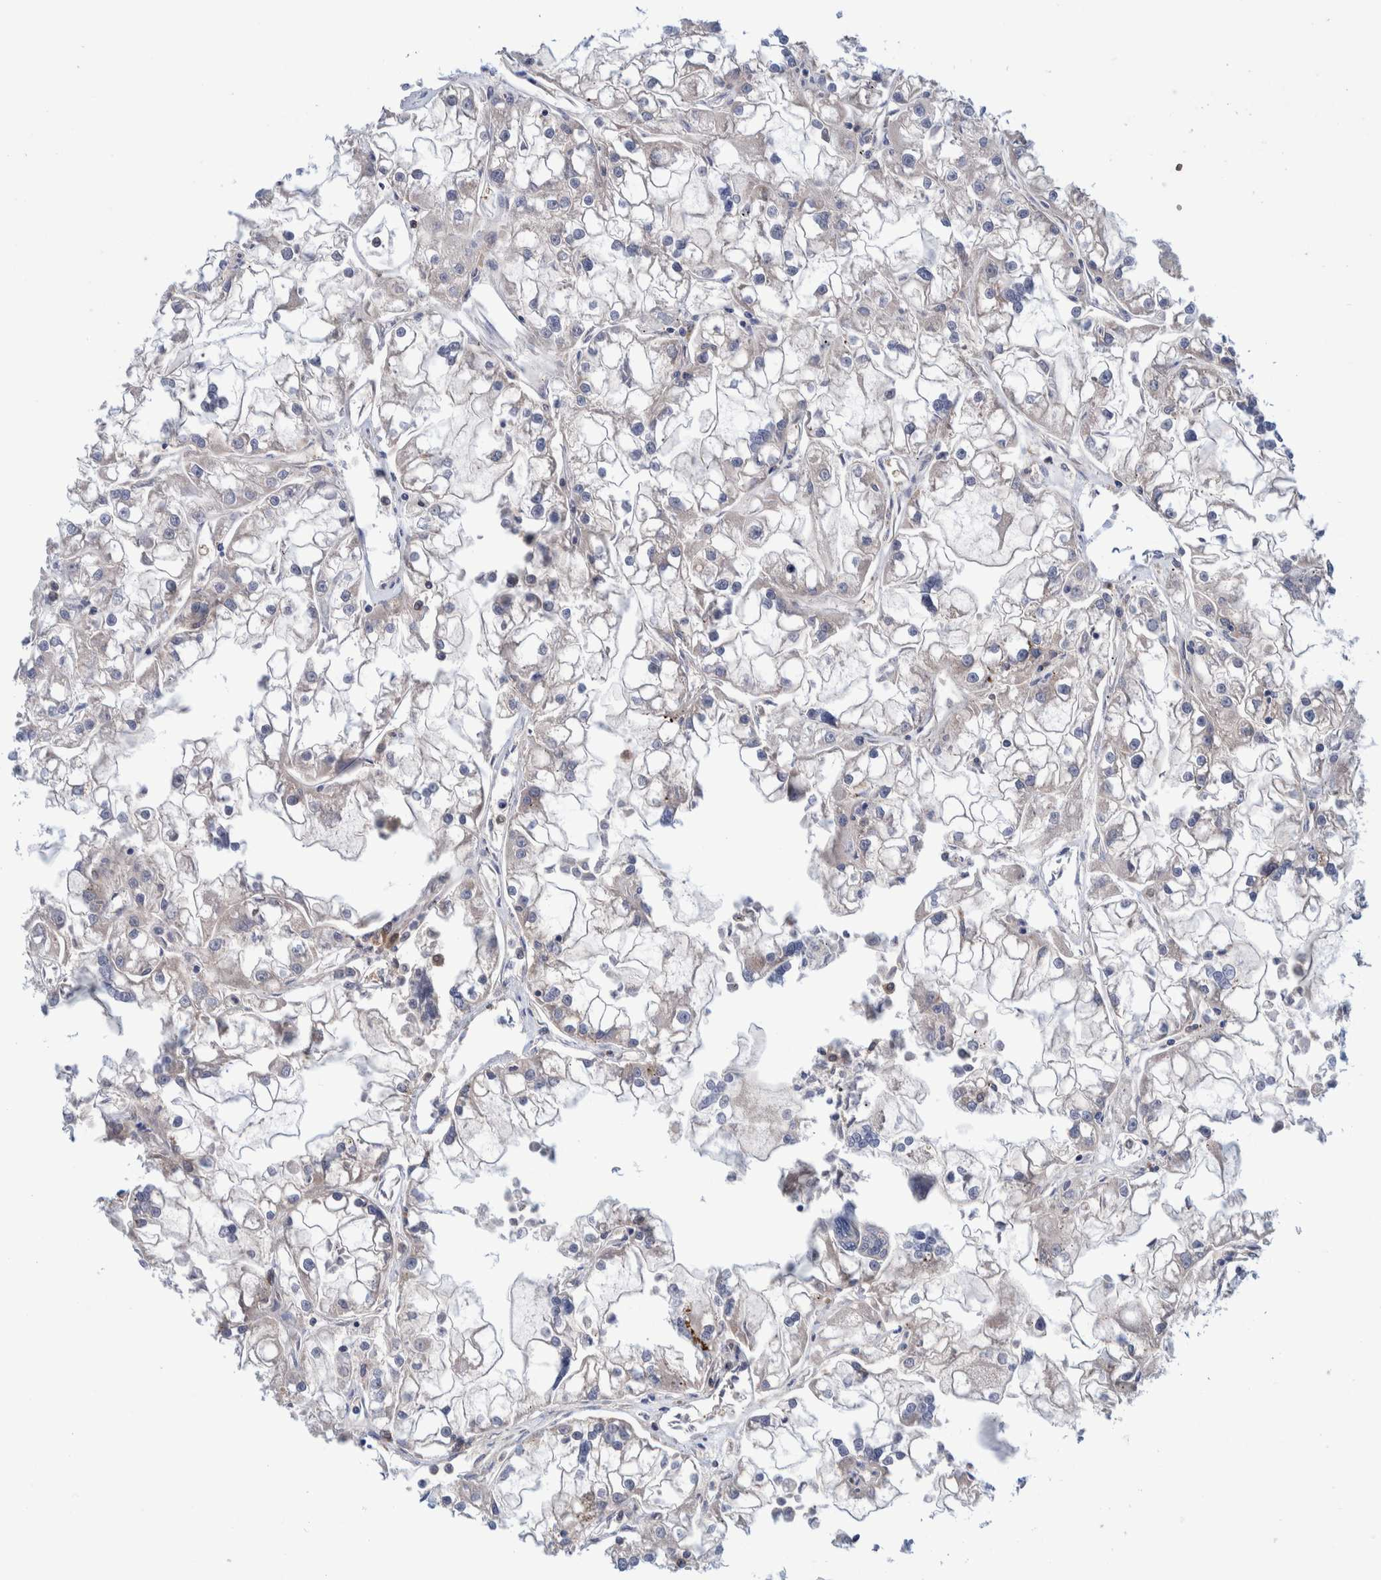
{"staining": {"intensity": "negative", "quantity": "none", "location": "none"}, "tissue": "renal cancer", "cell_type": "Tumor cells", "image_type": "cancer", "snomed": [{"axis": "morphology", "description": "Adenocarcinoma, NOS"}, {"axis": "topography", "description": "Kidney"}], "caption": "There is no significant positivity in tumor cells of renal cancer. (Stains: DAB (3,3'-diaminobenzidine) IHC with hematoxylin counter stain, Microscopy: brightfield microscopy at high magnification).", "gene": "PFAS", "patient": {"sex": "female", "age": 52}}